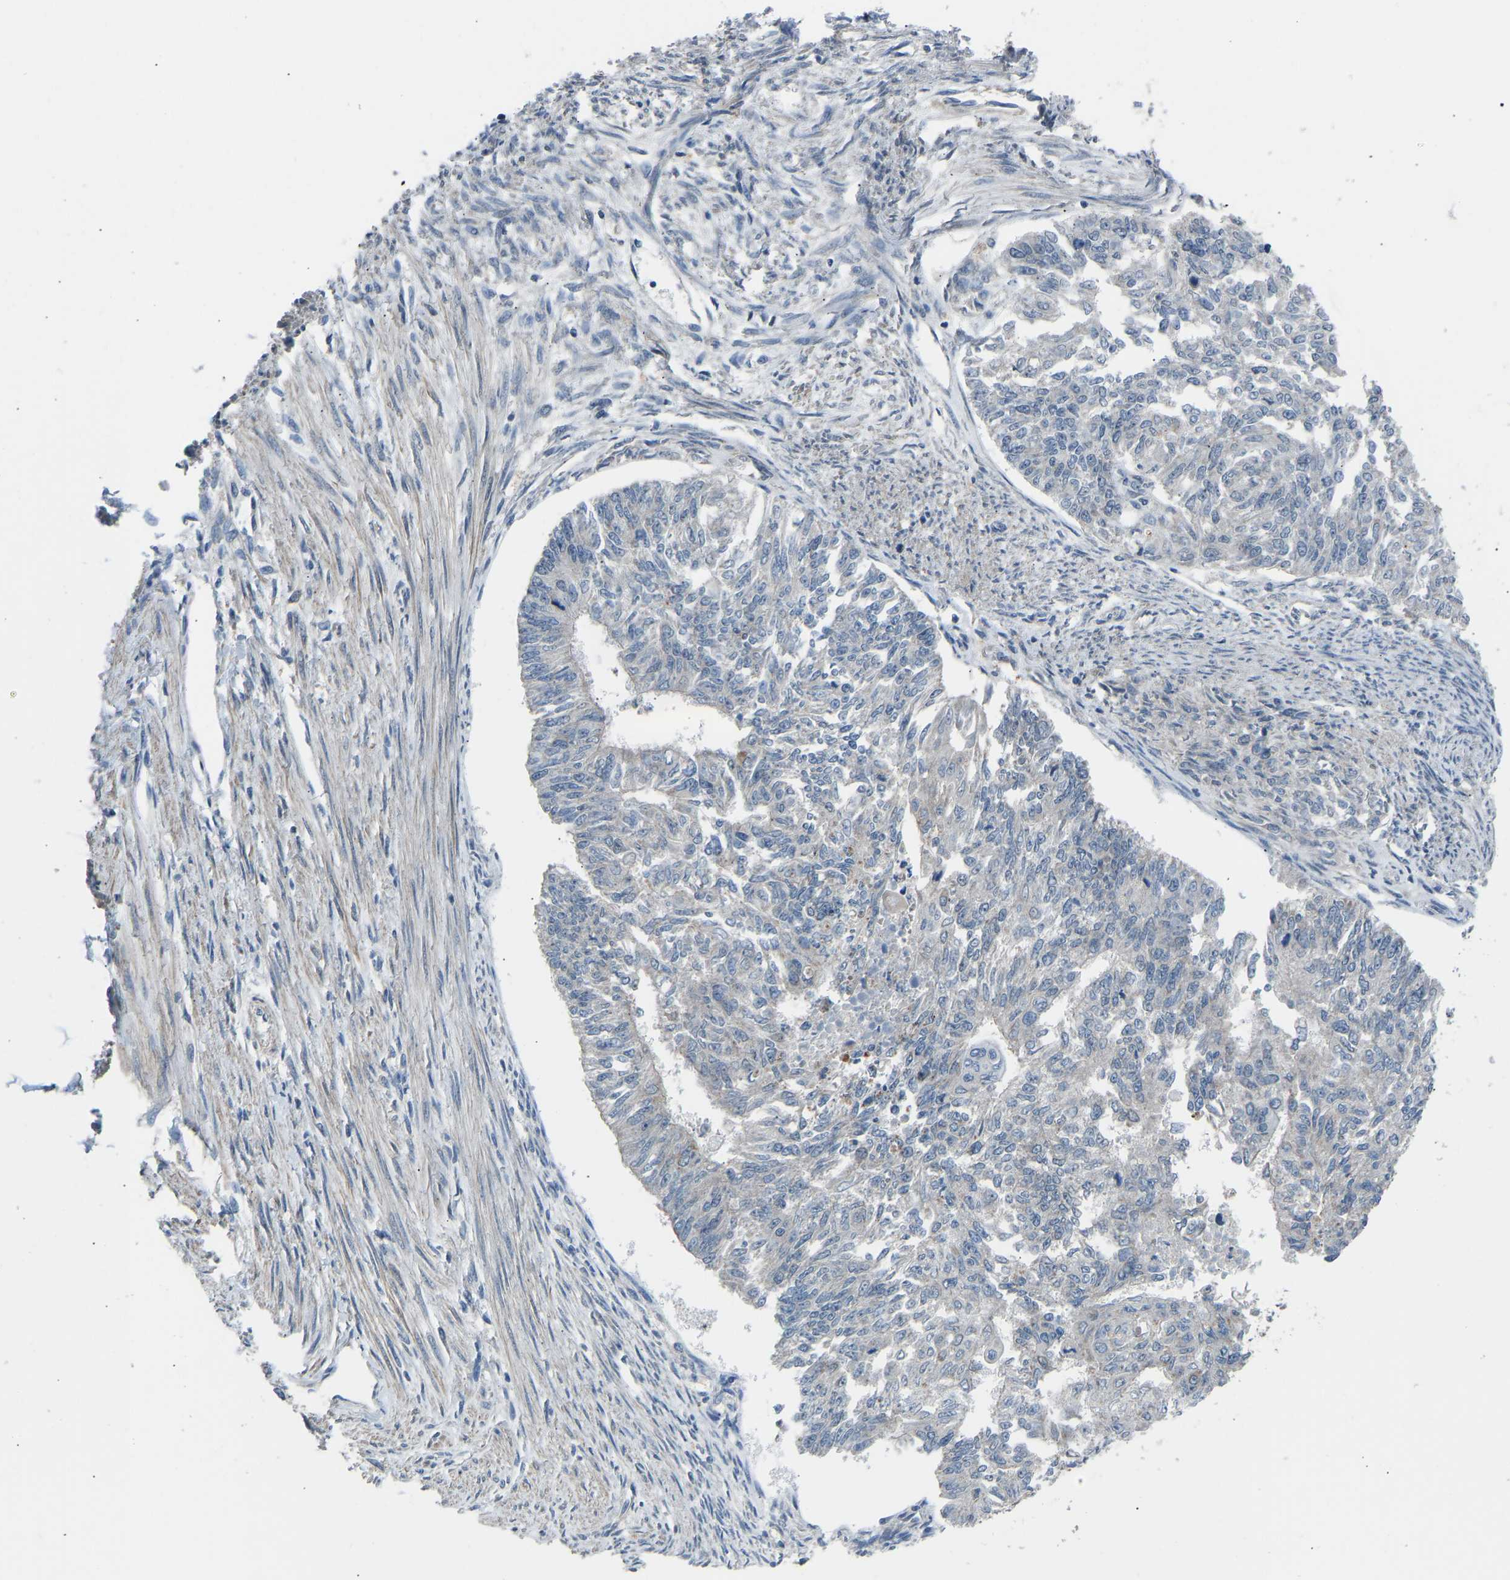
{"staining": {"intensity": "negative", "quantity": "none", "location": "none"}, "tissue": "endometrial cancer", "cell_type": "Tumor cells", "image_type": "cancer", "snomed": [{"axis": "morphology", "description": "Adenocarcinoma, NOS"}, {"axis": "topography", "description": "Endometrium"}], "caption": "The histopathology image displays no significant expression in tumor cells of endometrial cancer.", "gene": "CDK2AP1", "patient": {"sex": "female", "age": 32}}